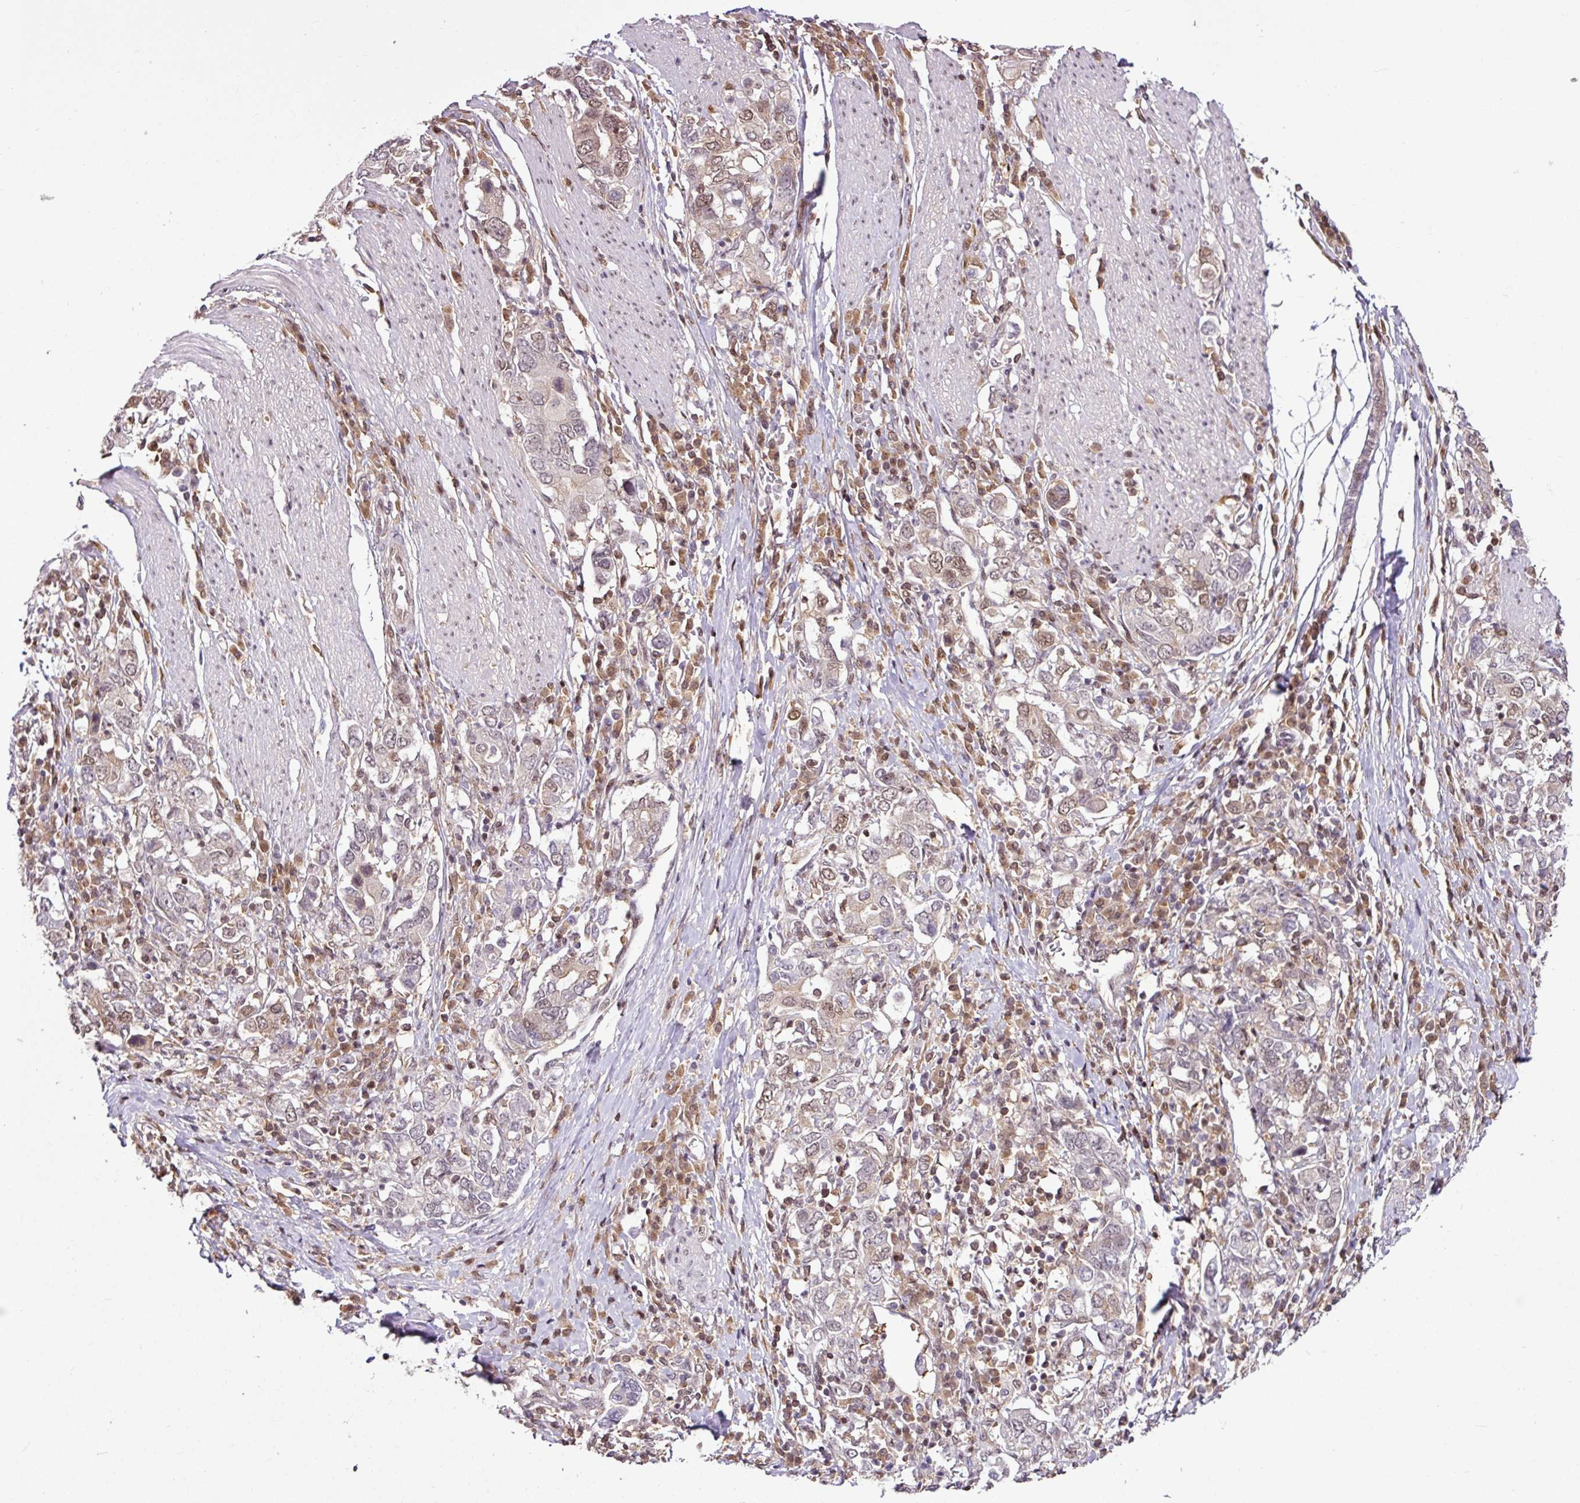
{"staining": {"intensity": "moderate", "quantity": "25%-75%", "location": "nuclear"}, "tissue": "stomach cancer", "cell_type": "Tumor cells", "image_type": "cancer", "snomed": [{"axis": "morphology", "description": "Adenocarcinoma, NOS"}, {"axis": "topography", "description": "Stomach, upper"}, {"axis": "topography", "description": "Stomach"}], "caption": "IHC image of neoplastic tissue: stomach cancer (adenocarcinoma) stained using immunohistochemistry reveals medium levels of moderate protein expression localized specifically in the nuclear of tumor cells, appearing as a nuclear brown color.", "gene": "ITPKC", "patient": {"sex": "male", "age": 62}}